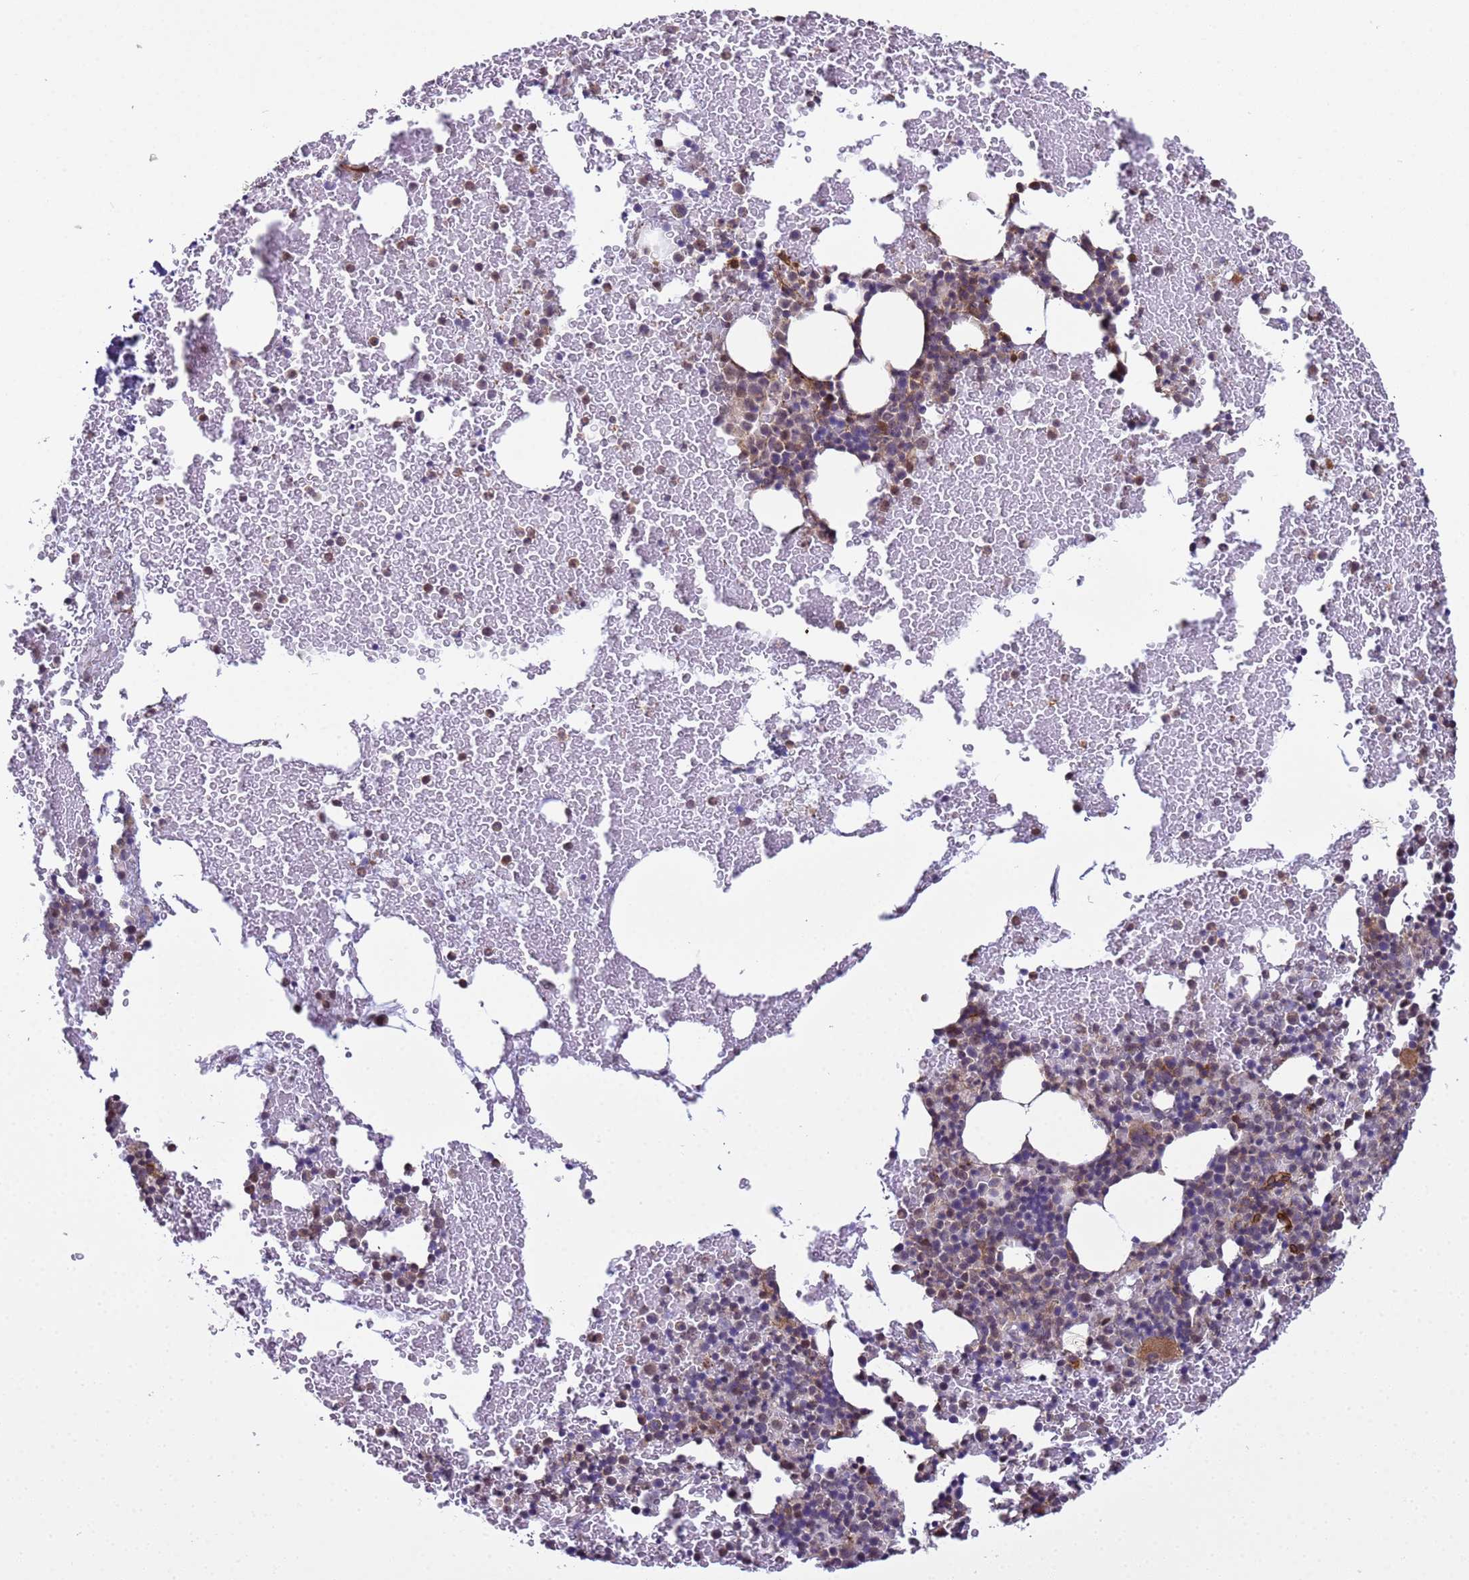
{"staining": {"intensity": "moderate", "quantity": "<25%", "location": "cytoplasmic/membranous"}, "tissue": "bone marrow", "cell_type": "Hematopoietic cells", "image_type": "normal", "snomed": [{"axis": "morphology", "description": "Normal tissue, NOS"}, {"axis": "topography", "description": "Bone marrow"}], "caption": "A photomicrograph of bone marrow stained for a protein demonstrates moderate cytoplasmic/membranous brown staining in hematopoietic cells.", "gene": "ITGB4", "patient": {"sex": "male", "age": 57}}